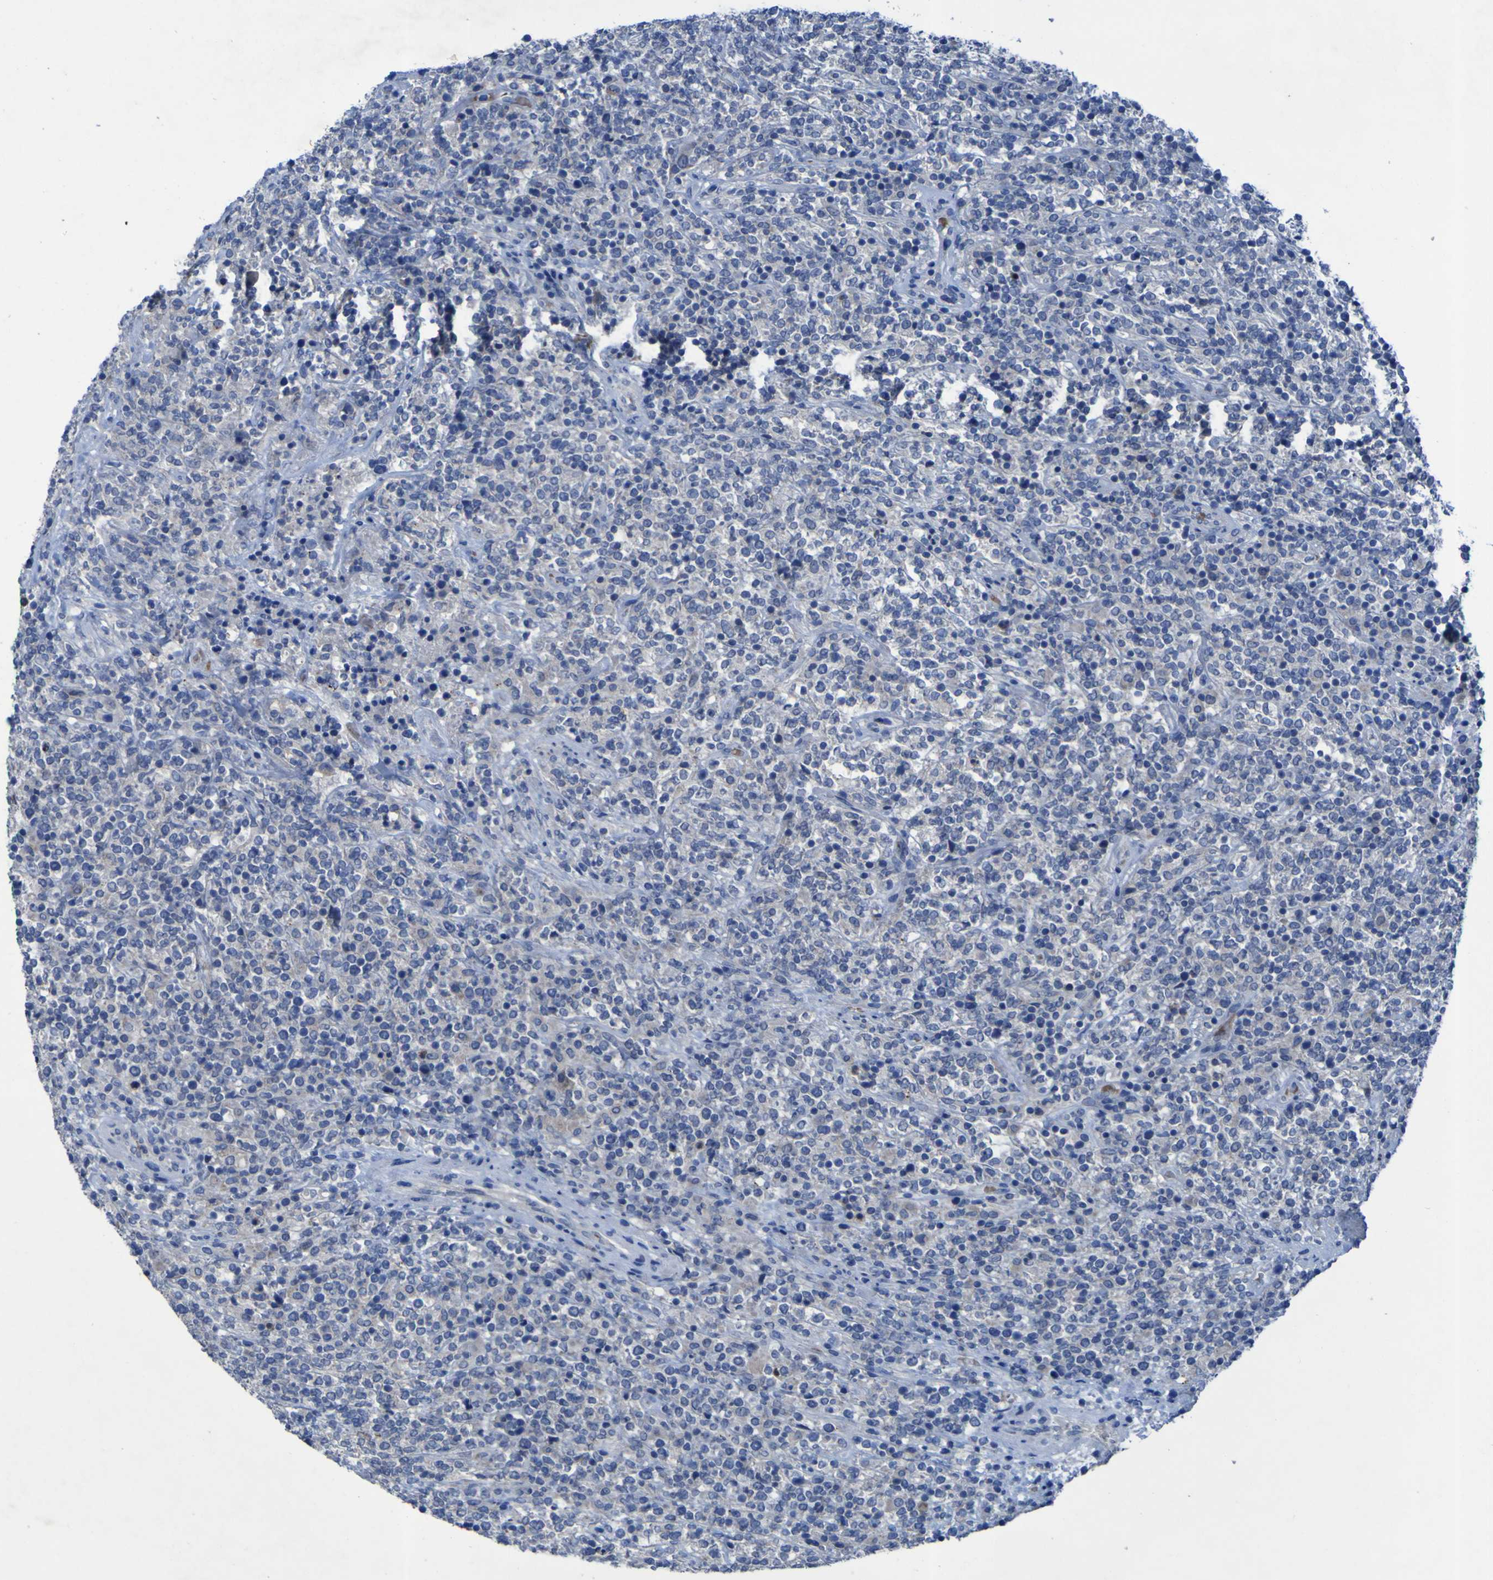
{"staining": {"intensity": "negative", "quantity": "none", "location": "none"}, "tissue": "lymphoma", "cell_type": "Tumor cells", "image_type": "cancer", "snomed": [{"axis": "morphology", "description": "Malignant lymphoma, non-Hodgkin's type, High grade"}, {"axis": "topography", "description": "Soft tissue"}], "caption": "Immunohistochemical staining of high-grade malignant lymphoma, non-Hodgkin's type displays no significant staining in tumor cells.", "gene": "SGK2", "patient": {"sex": "male", "age": 18}}